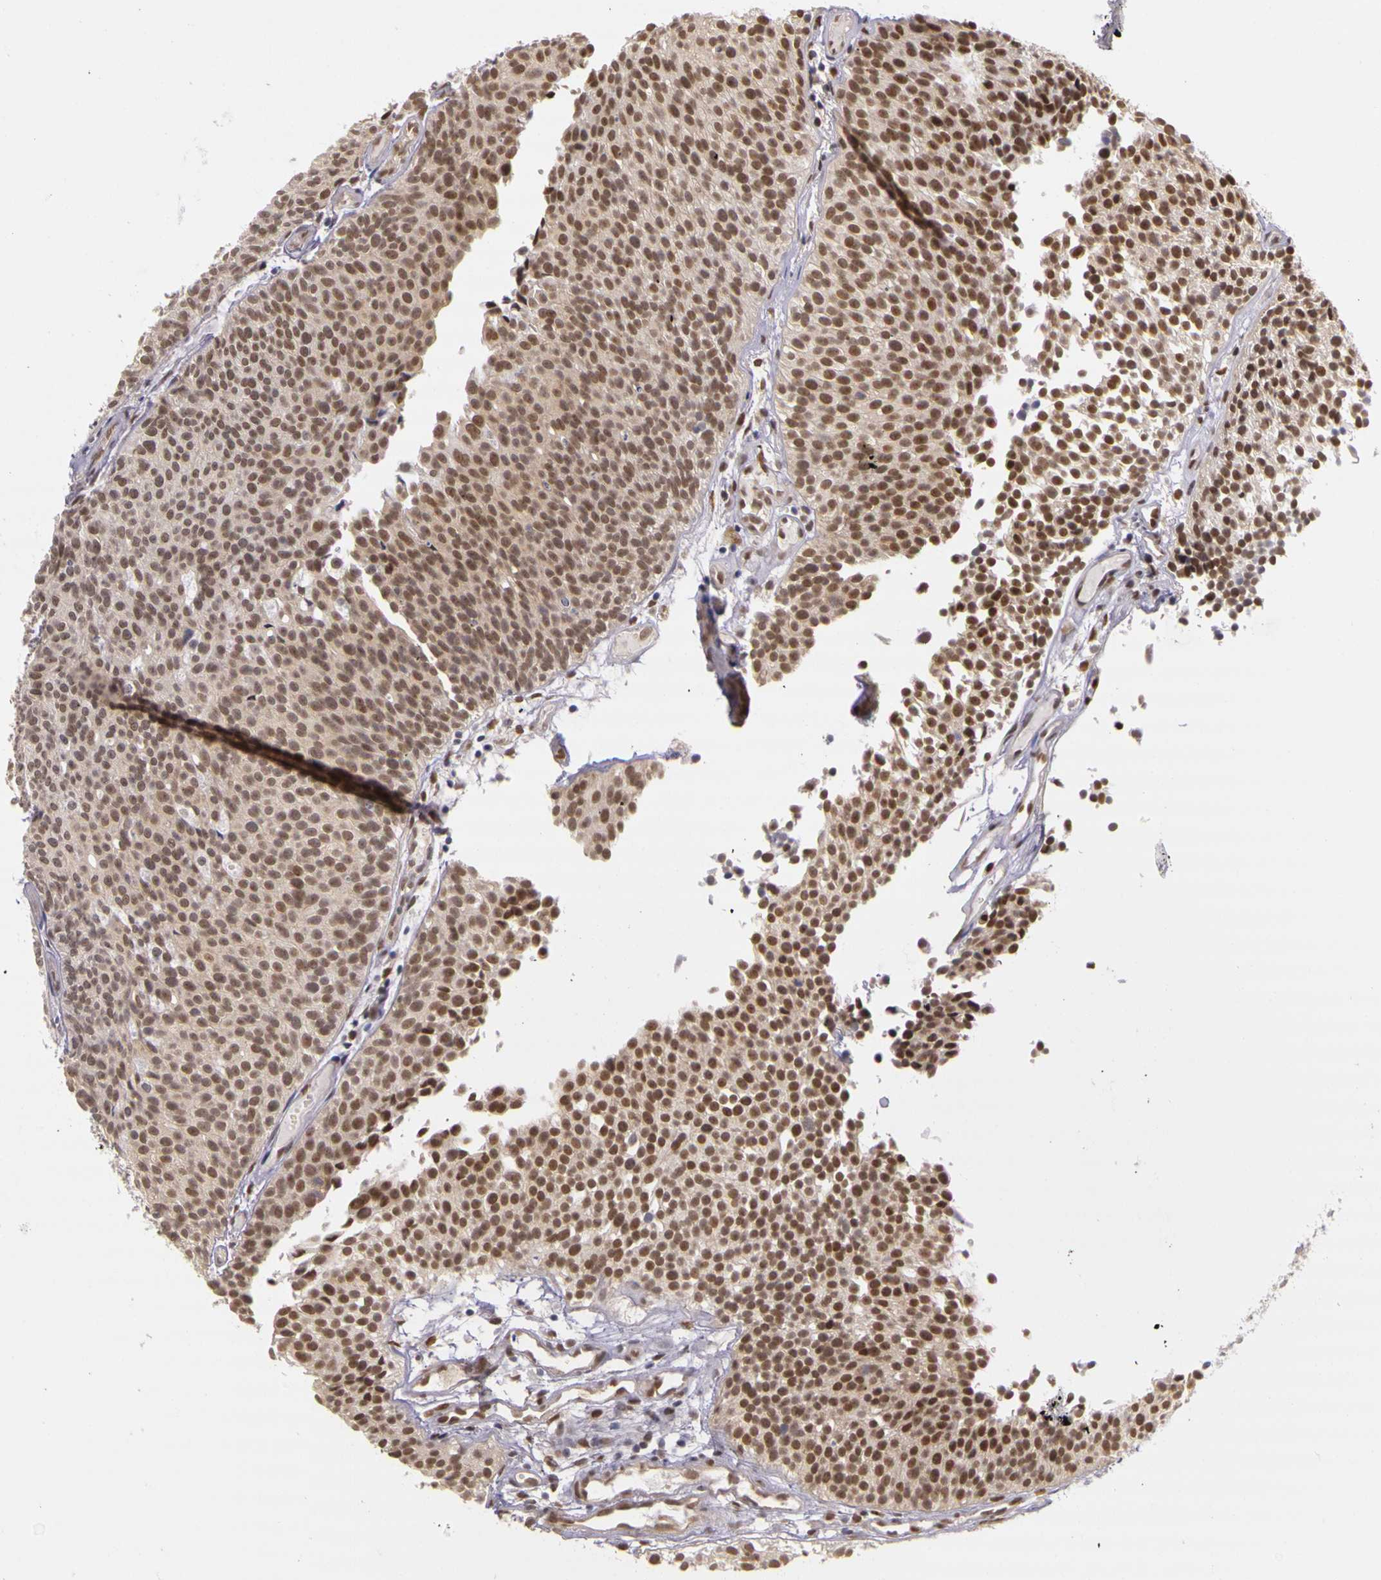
{"staining": {"intensity": "moderate", "quantity": ">75%", "location": "nuclear"}, "tissue": "urothelial cancer", "cell_type": "Tumor cells", "image_type": "cancer", "snomed": [{"axis": "morphology", "description": "Urothelial carcinoma, Low grade"}, {"axis": "topography", "description": "Urinary bladder"}], "caption": "This is an image of immunohistochemistry (IHC) staining of low-grade urothelial carcinoma, which shows moderate staining in the nuclear of tumor cells.", "gene": "WDR13", "patient": {"sex": "male", "age": 85}}